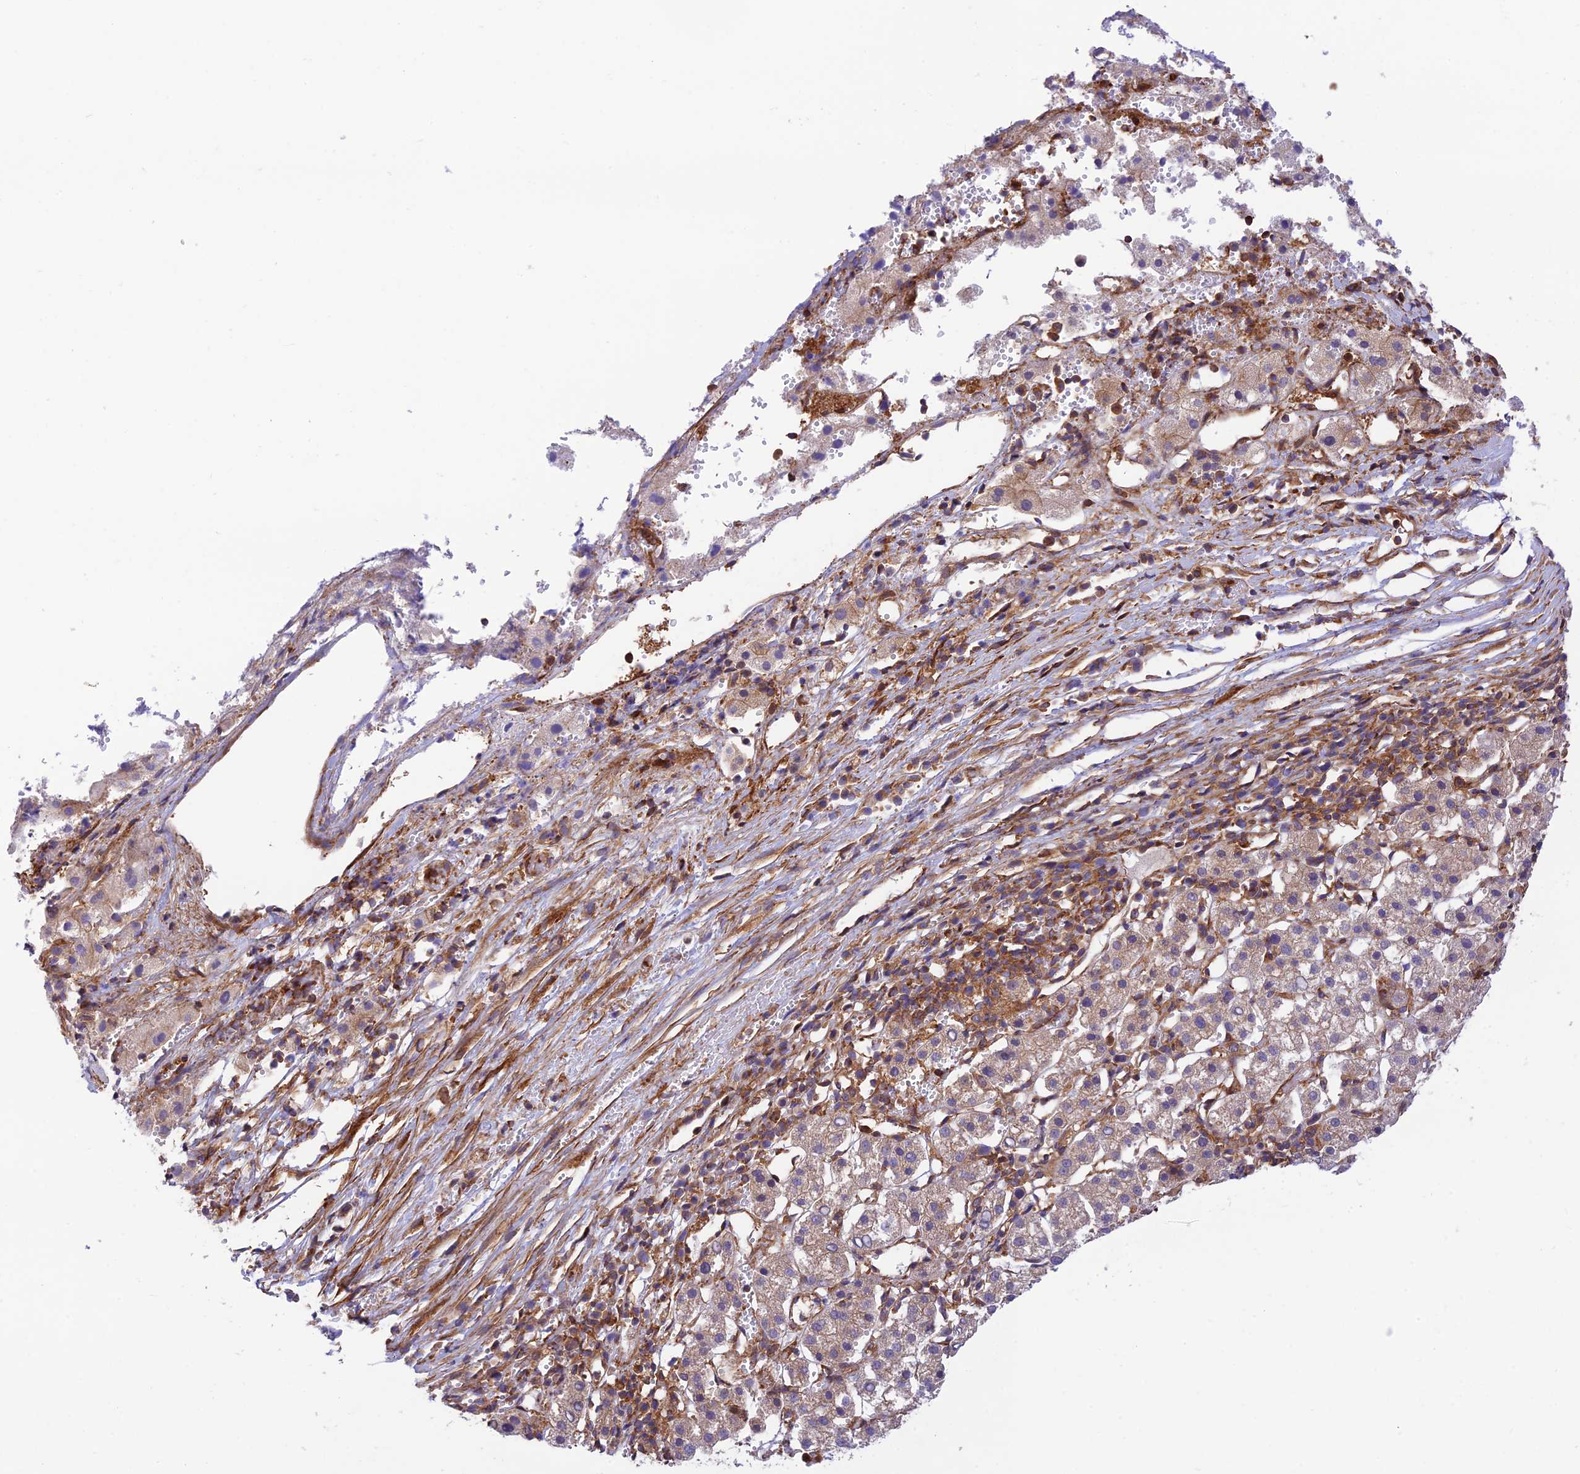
{"staining": {"intensity": "weak", "quantity": "25%-75%", "location": "cytoplasmic/membranous"}, "tissue": "liver cancer", "cell_type": "Tumor cells", "image_type": "cancer", "snomed": [{"axis": "morphology", "description": "Carcinoma, Hepatocellular, NOS"}, {"axis": "topography", "description": "Liver"}], "caption": "IHC image of hepatocellular carcinoma (liver) stained for a protein (brown), which shows low levels of weak cytoplasmic/membranous expression in about 25%-75% of tumor cells.", "gene": "EVI5L", "patient": {"sex": "female", "age": 58}}